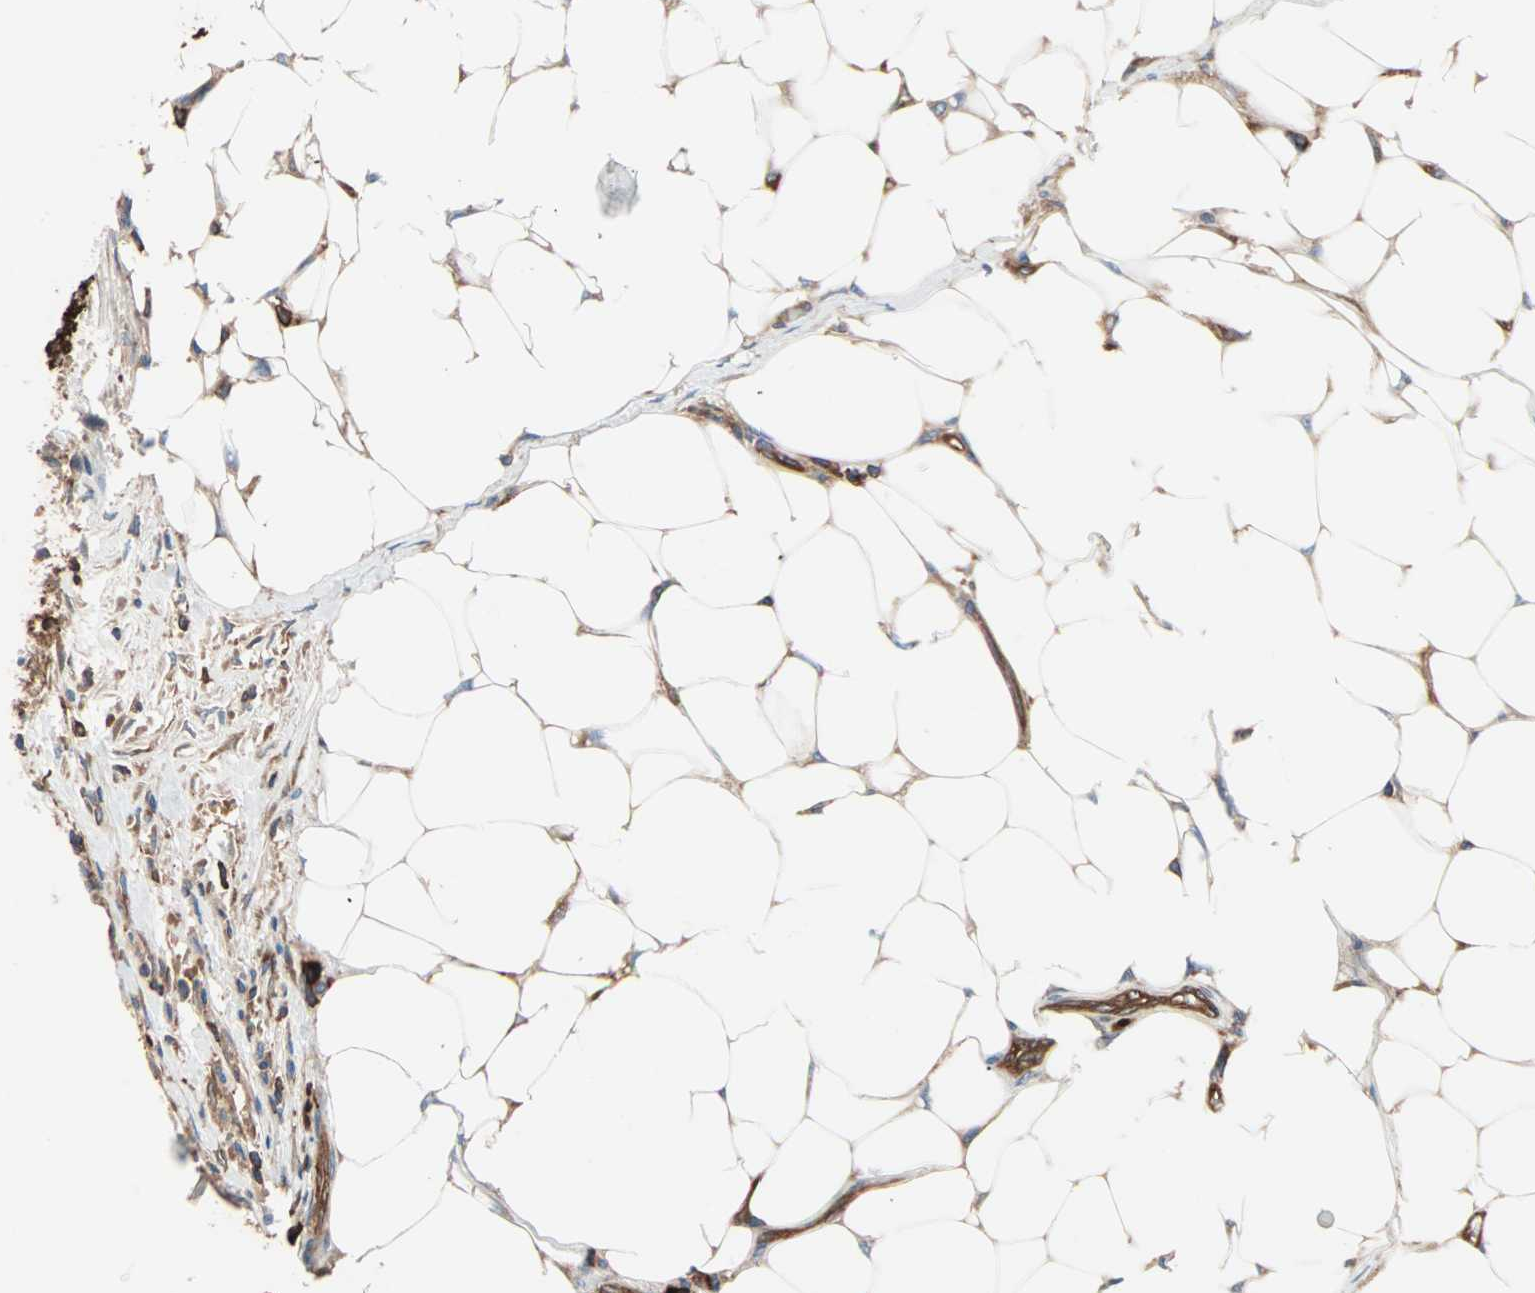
{"staining": {"intensity": "strong", "quantity": ">75%", "location": "cytoplasmic/membranous"}, "tissue": "colorectal cancer", "cell_type": "Tumor cells", "image_type": "cancer", "snomed": [{"axis": "morphology", "description": "Adenocarcinoma, NOS"}, {"axis": "topography", "description": "Colon"}], "caption": "DAB immunohistochemical staining of human colorectal cancer (adenocarcinoma) reveals strong cytoplasmic/membranous protein expression in about >75% of tumor cells.", "gene": "EEF2", "patient": {"sex": "female", "age": 86}}